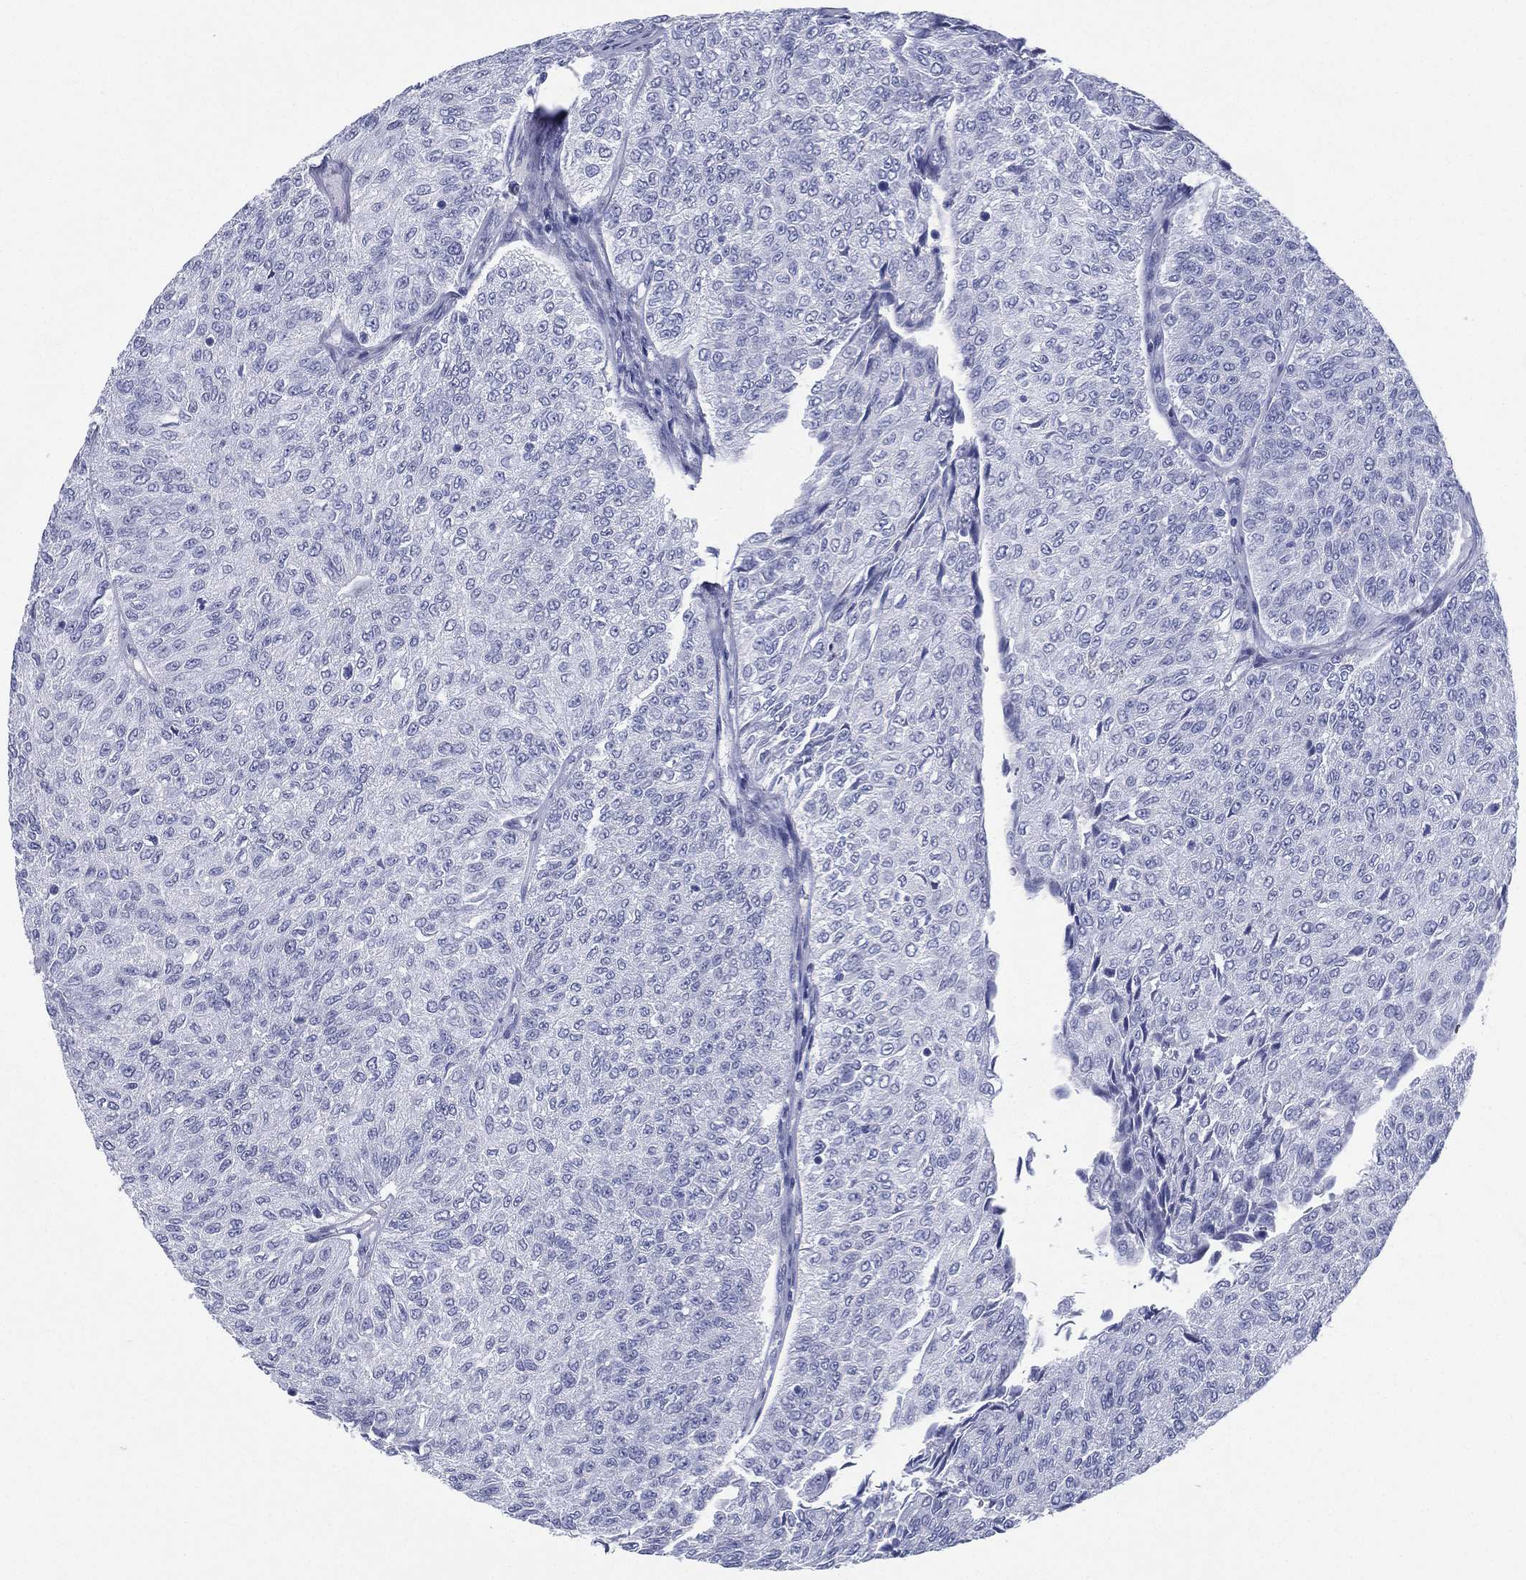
{"staining": {"intensity": "negative", "quantity": "none", "location": "none"}, "tissue": "urothelial cancer", "cell_type": "Tumor cells", "image_type": "cancer", "snomed": [{"axis": "morphology", "description": "Urothelial carcinoma, Low grade"}, {"axis": "topography", "description": "Urinary bladder"}], "caption": "Immunohistochemical staining of low-grade urothelial carcinoma shows no significant expression in tumor cells.", "gene": "RSPH4A", "patient": {"sex": "male", "age": 78}}